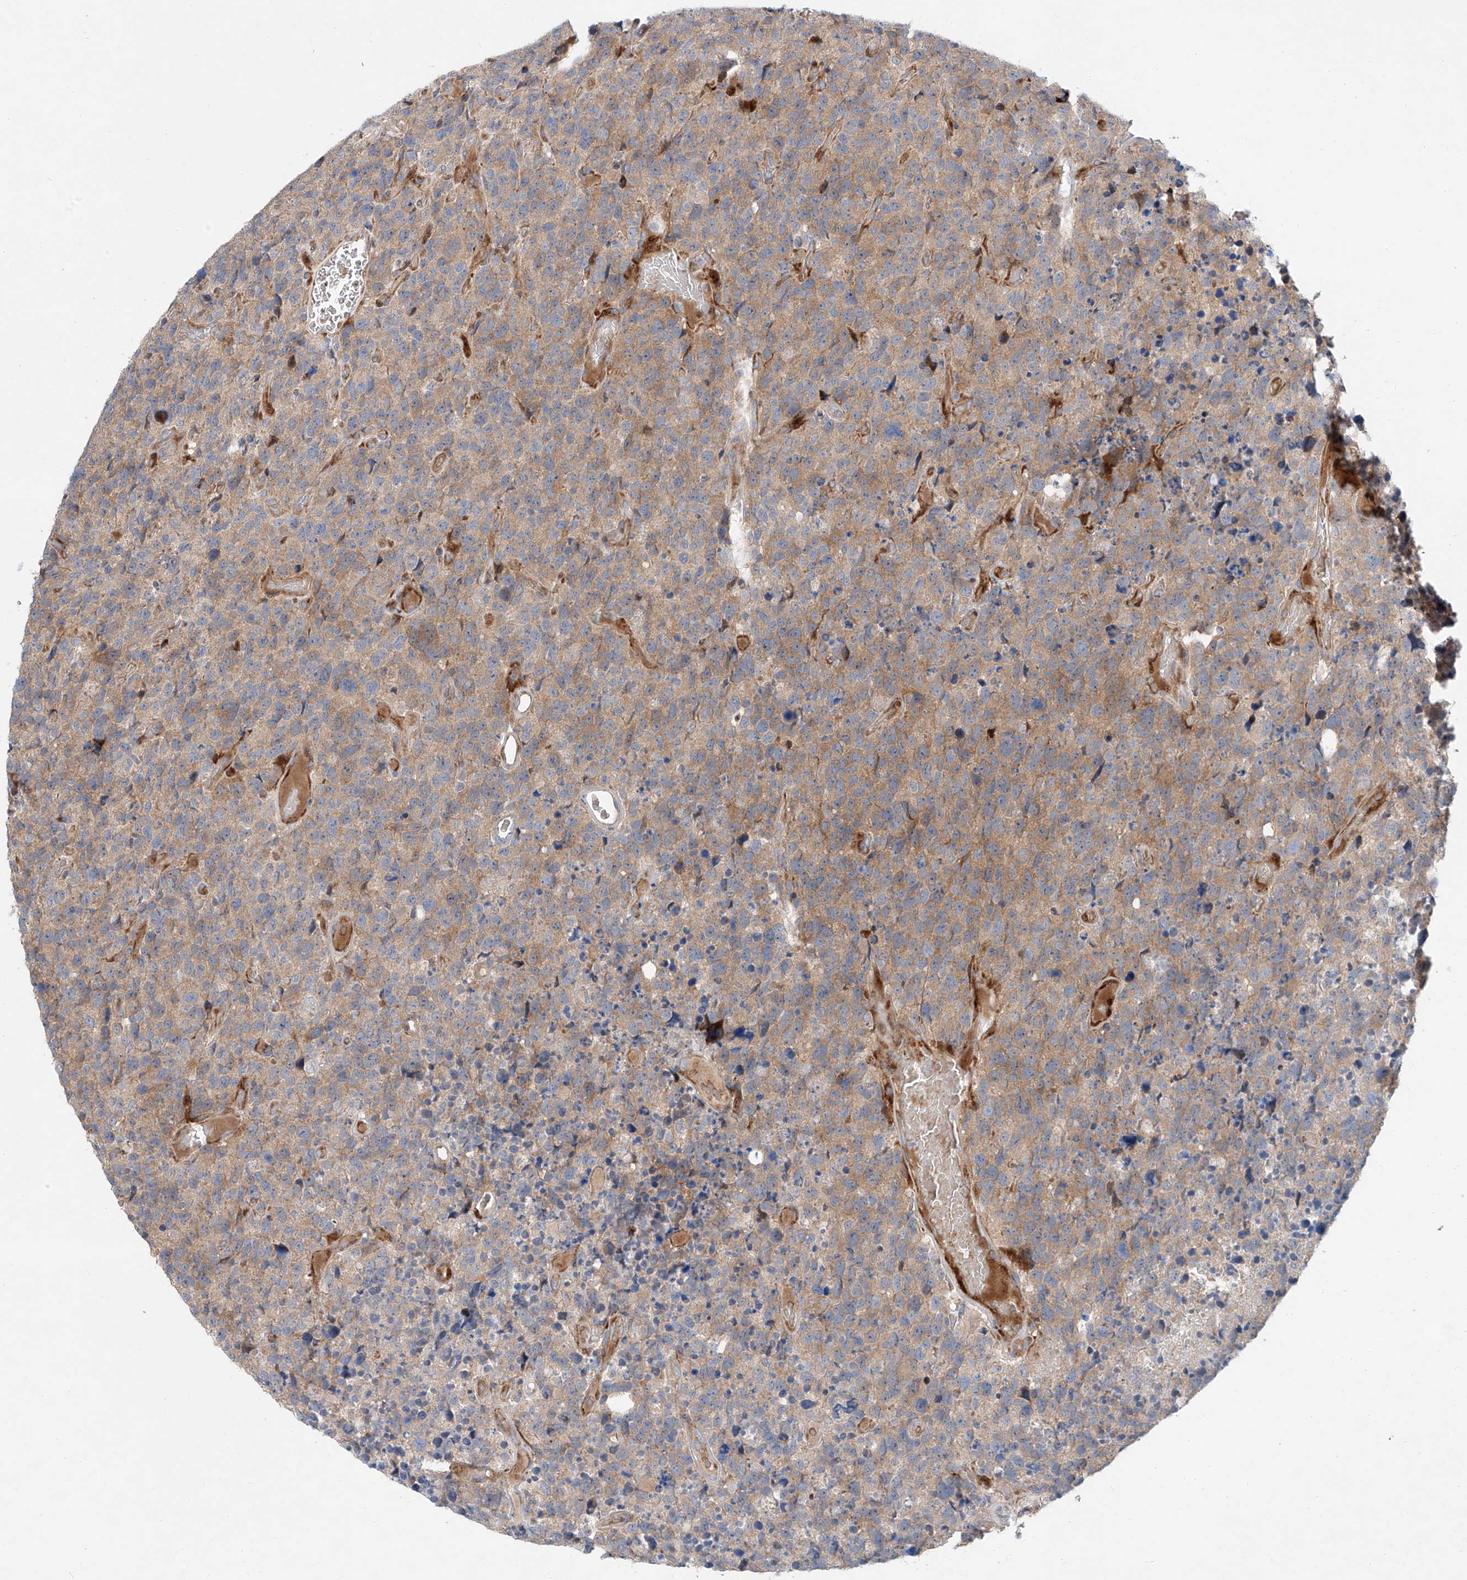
{"staining": {"intensity": "weak", "quantity": "<25%", "location": "cytoplasmic/membranous"}, "tissue": "glioma", "cell_type": "Tumor cells", "image_type": "cancer", "snomed": [{"axis": "morphology", "description": "Glioma, malignant, High grade"}, {"axis": "topography", "description": "Brain"}], "caption": "Tumor cells show no significant protein staining in malignant glioma (high-grade).", "gene": "USF3", "patient": {"sex": "male", "age": 69}}